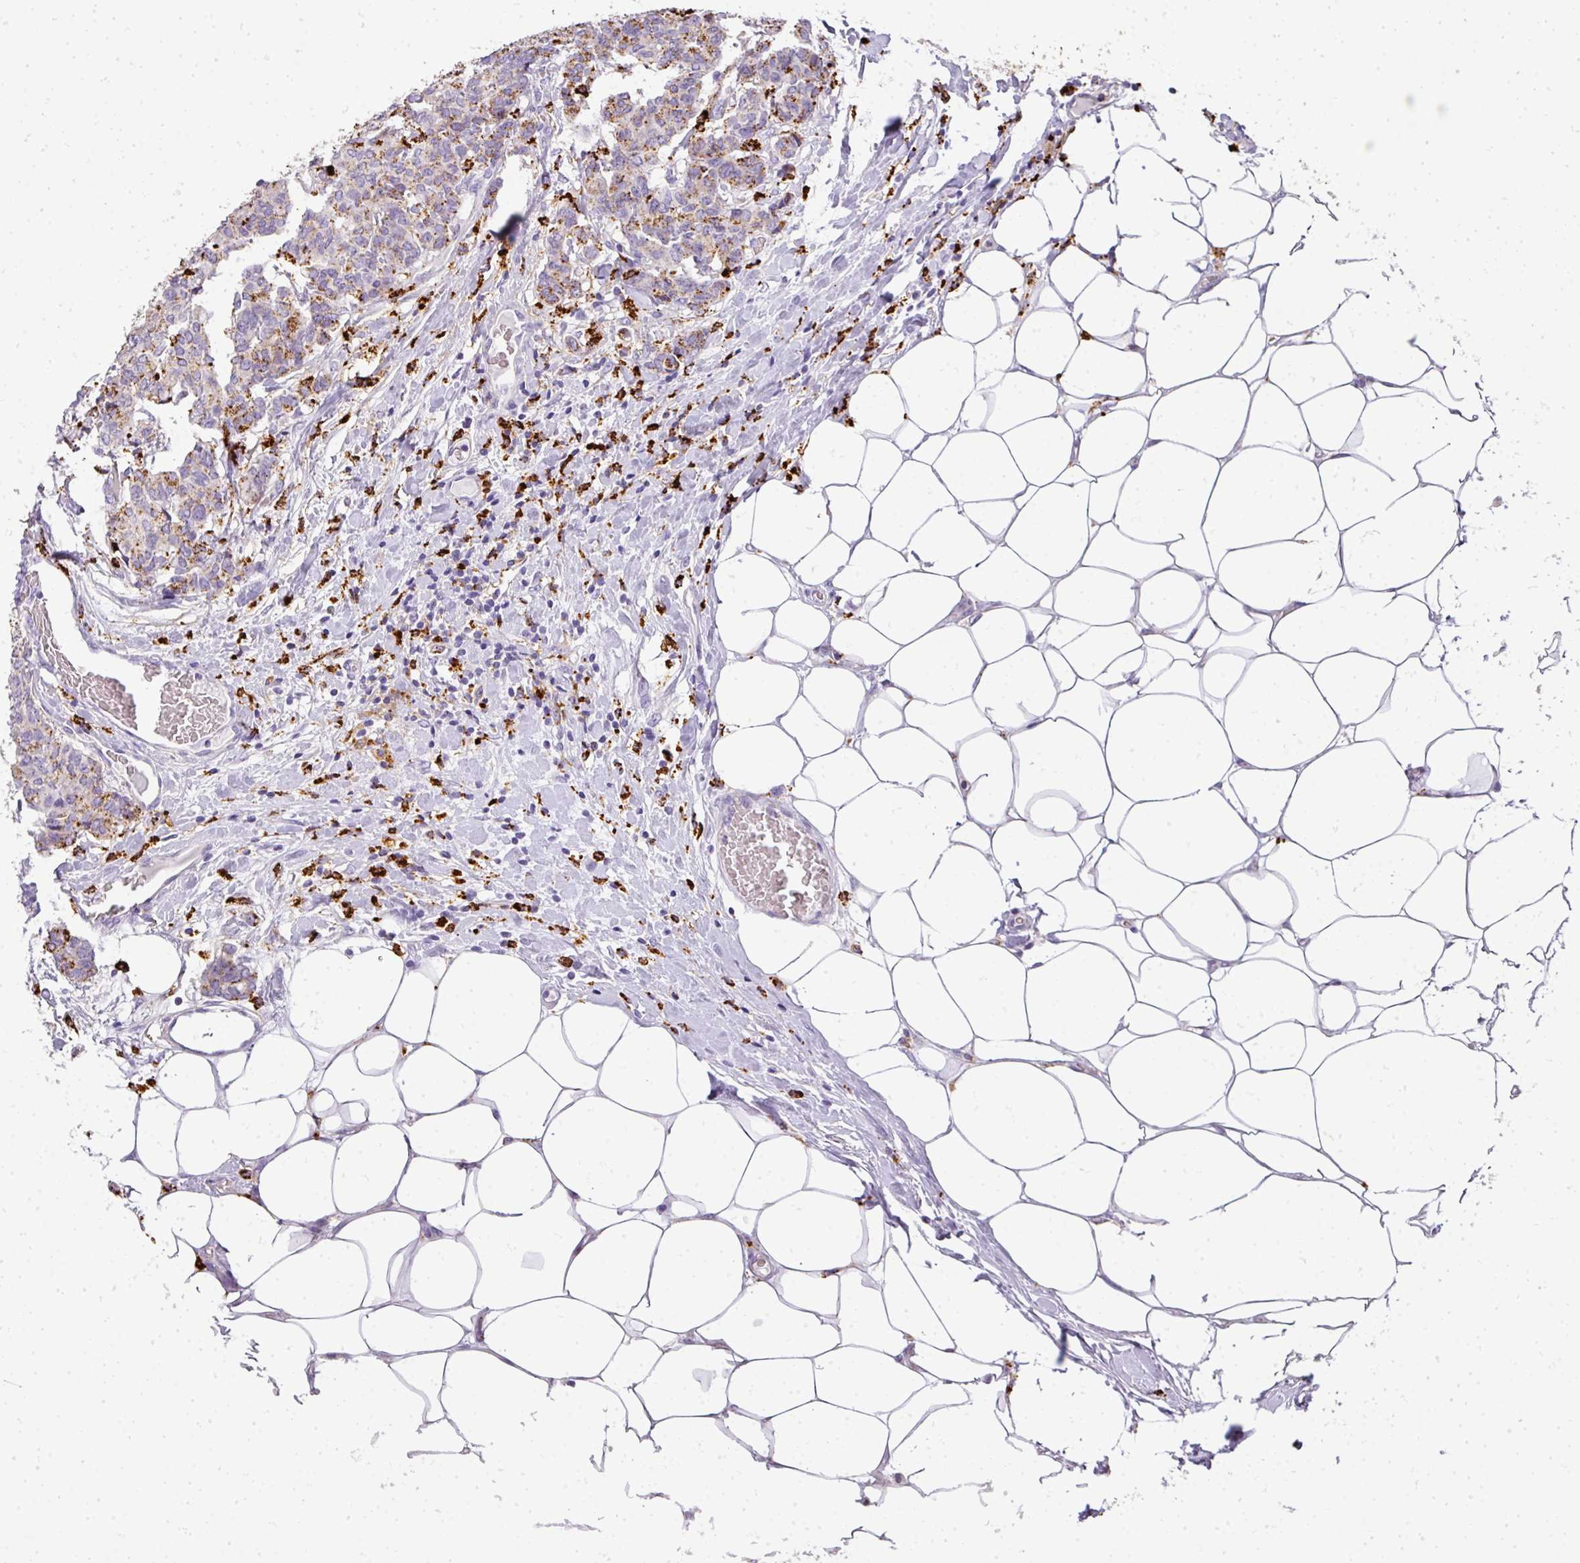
{"staining": {"intensity": "moderate", "quantity": "25%-75%", "location": "cytoplasmic/membranous"}, "tissue": "breast cancer", "cell_type": "Tumor cells", "image_type": "cancer", "snomed": [{"axis": "morphology", "description": "Duct carcinoma"}, {"axis": "topography", "description": "Breast"}], "caption": "Breast cancer (invasive ductal carcinoma) stained with a protein marker displays moderate staining in tumor cells.", "gene": "MMACHC", "patient": {"sex": "female", "age": 75}}